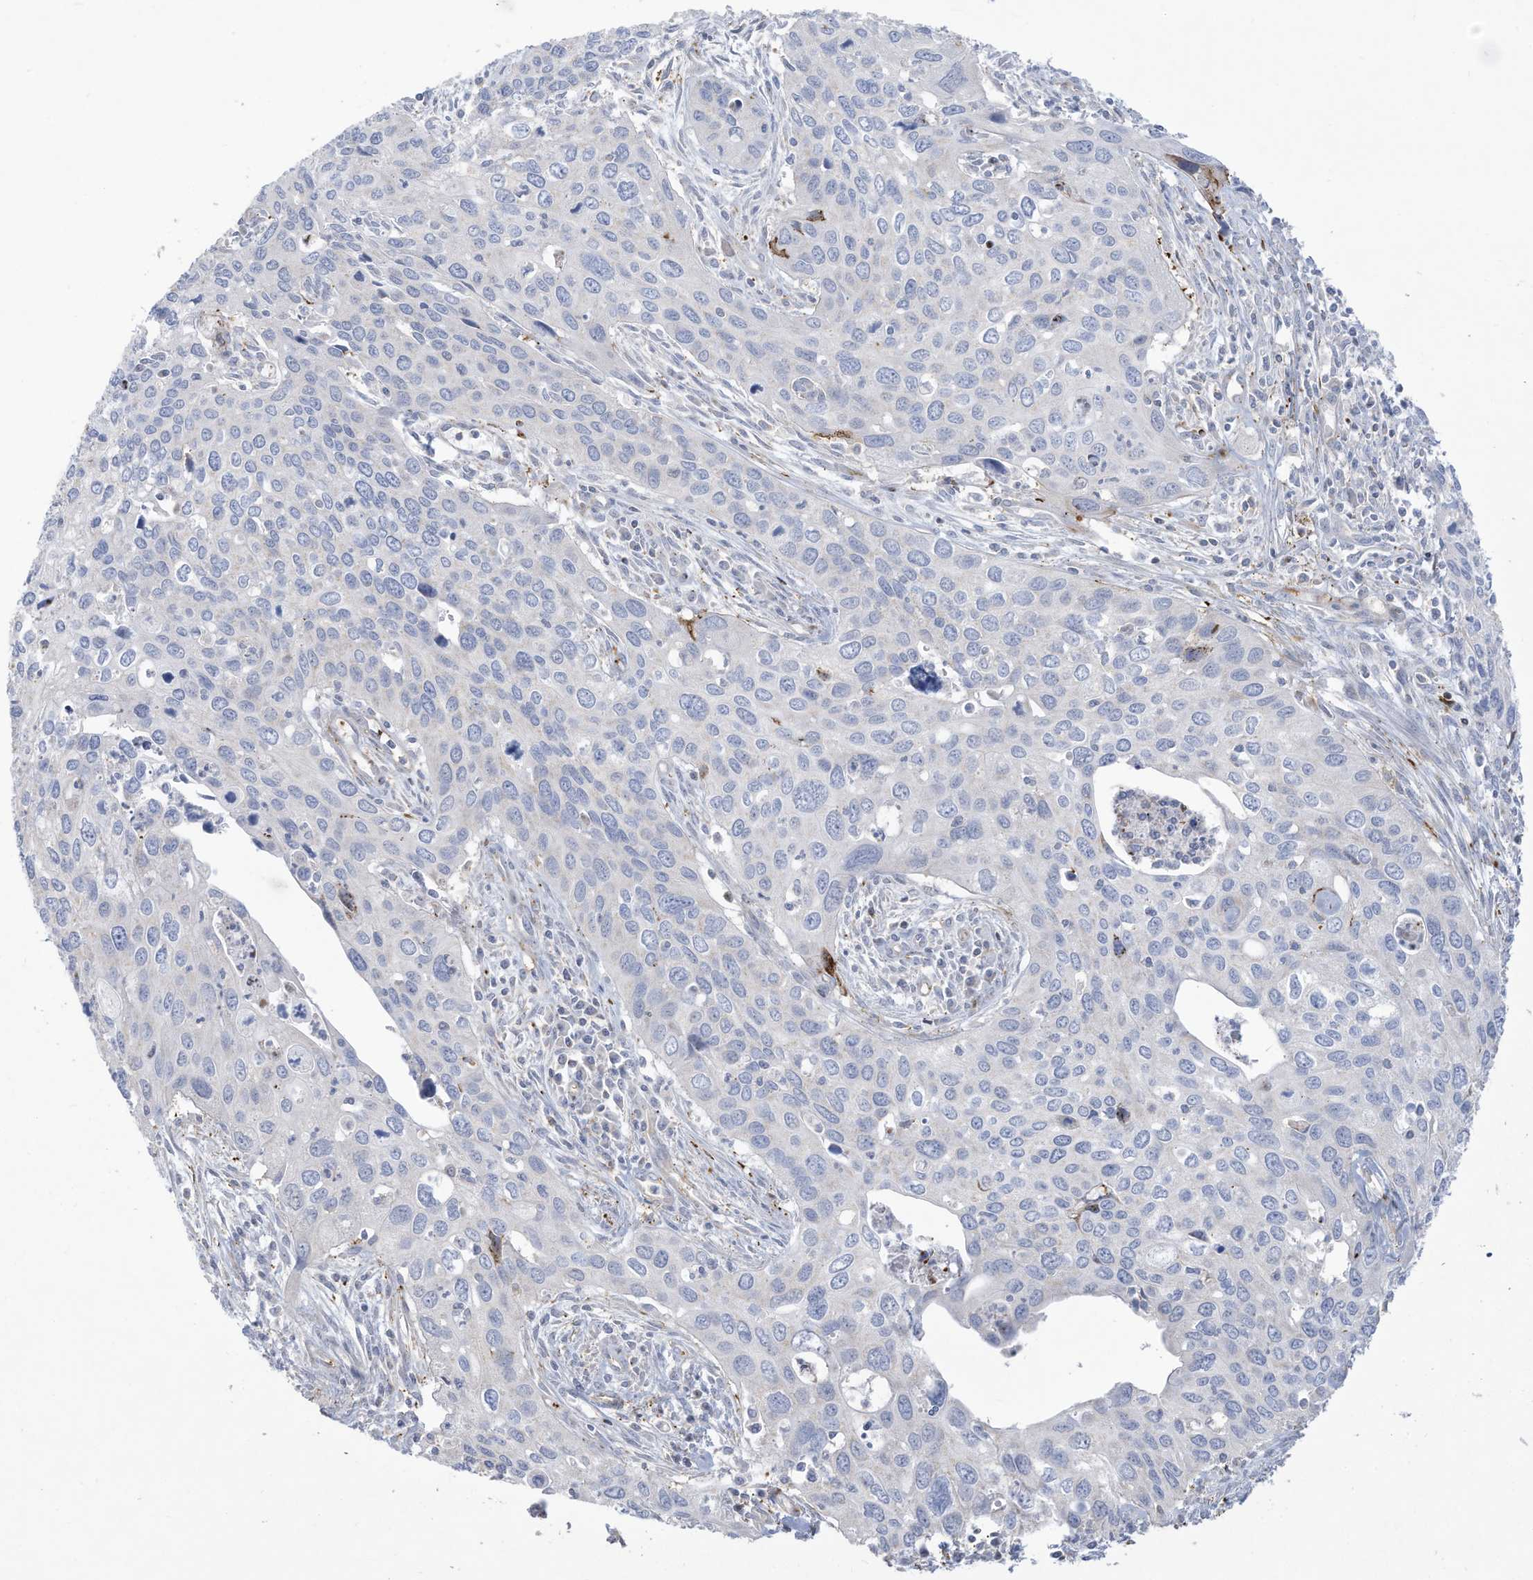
{"staining": {"intensity": "negative", "quantity": "none", "location": "none"}, "tissue": "cervical cancer", "cell_type": "Tumor cells", "image_type": "cancer", "snomed": [{"axis": "morphology", "description": "Squamous cell carcinoma, NOS"}, {"axis": "topography", "description": "Cervix"}], "caption": "High power microscopy photomicrograph of an IHC image of cervical squamous cell carcinoma, revealing no significant positivity in tumor cells. (DAB (3,3'-diaminobenzidine) immunohistochemistry (IHC) visualized using brightfield microscopy, high magnification).", "gene": "THNSL2", "patient": {"sex": "female", "age": 55}}